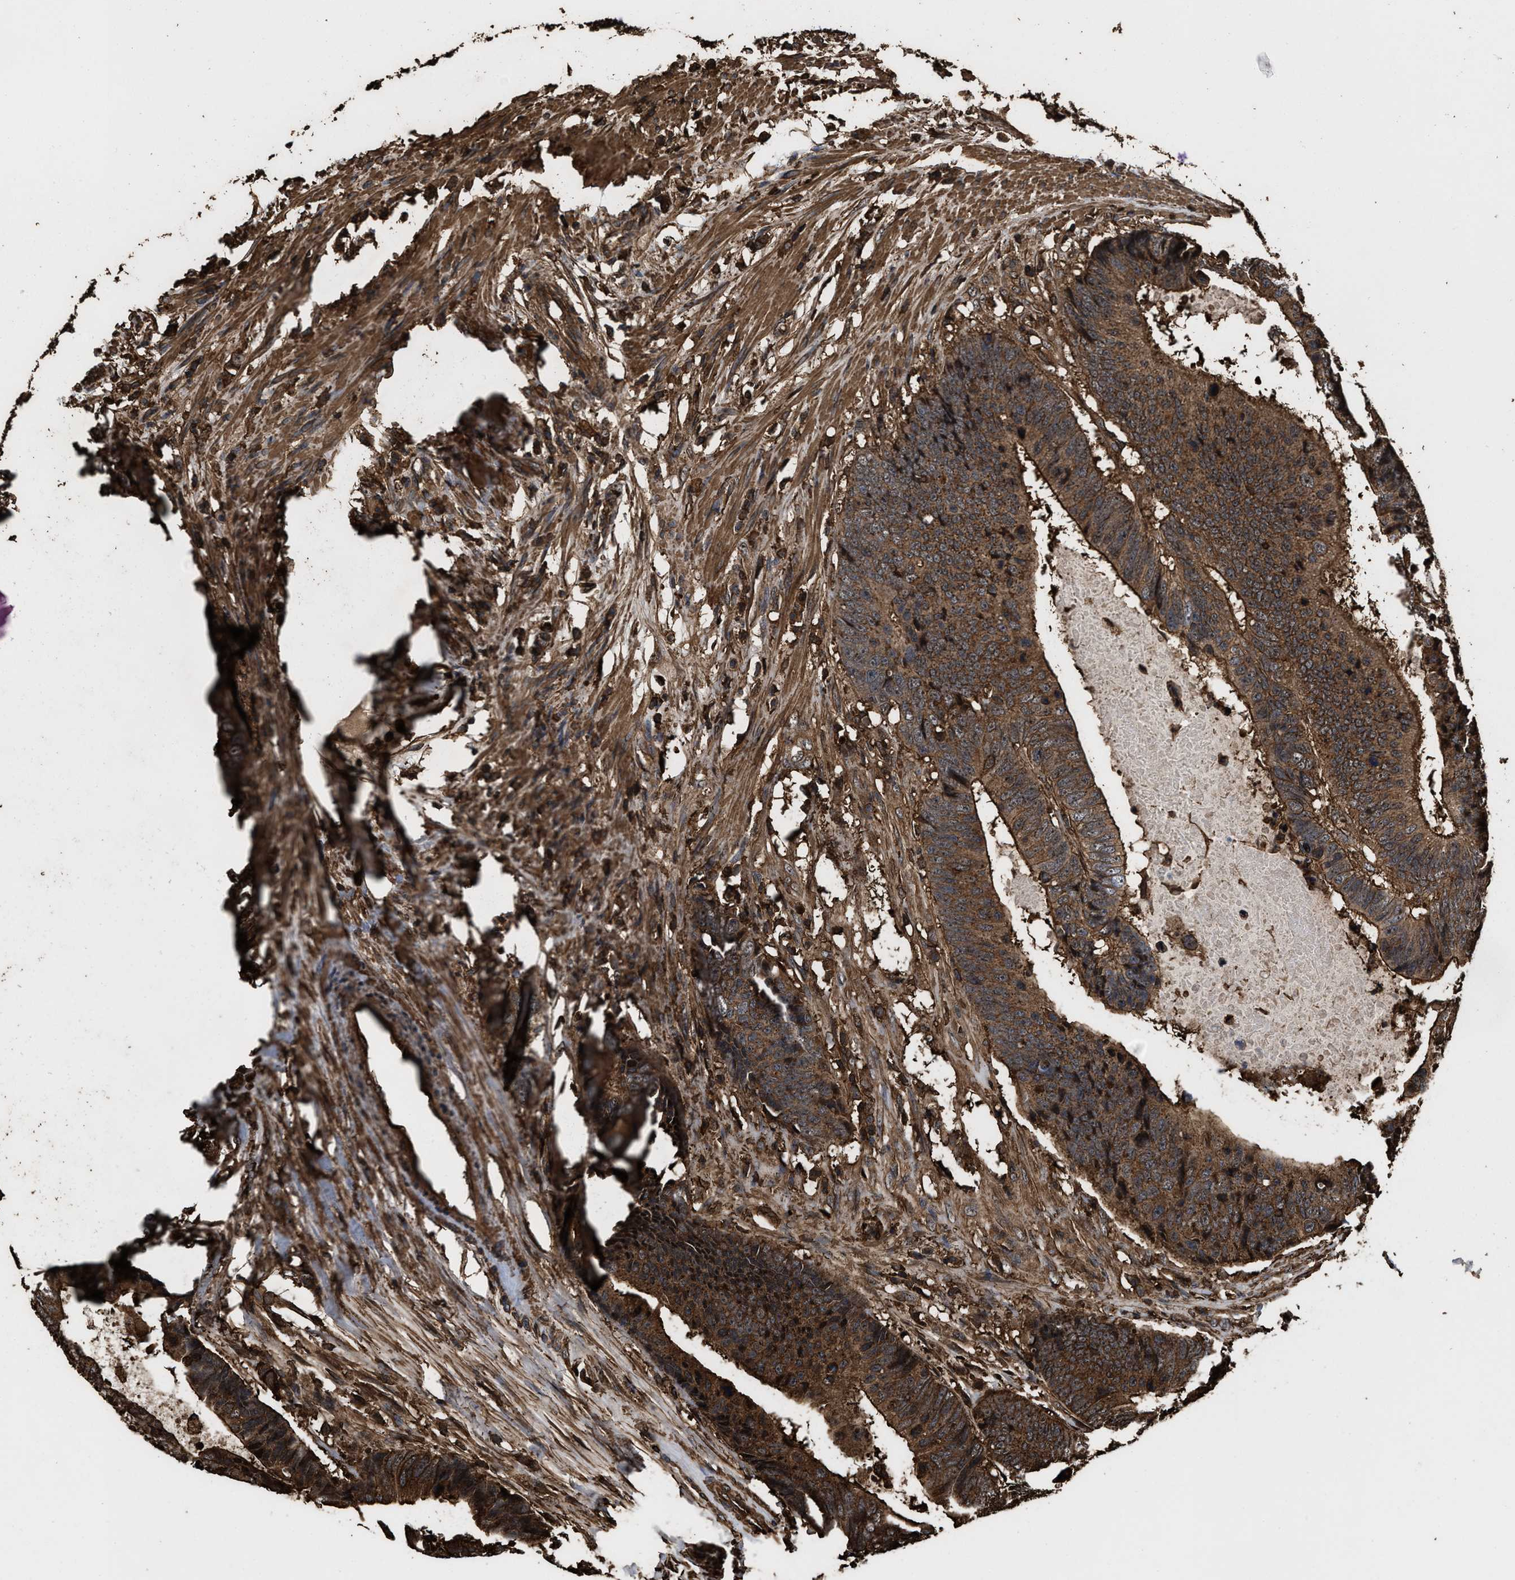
{"staining": {"intensity": "strong", "quantity": ">75%", "location": "cytoplasmic/membranous"}, "tissue": "colorectal cancer", "cell_type": "Tumor cells", "image_type": "cancer", "snomed": [{"axis": "morphology", "description": "Adenocarcinoma, NOS"}, {"axis": "topography", "description": "Colon"}], "caption": "Colorectal cancer (adenocarcinoma) stained with DAB IHC demonstrates high levels of strong cytoplasmic/membranous staining in approximately >75% of tumor cells. (IHC, brightfield microscopy, high magnification).", "gene": "KBTBD2", "patient": {"sex": "male", "age": 56}}